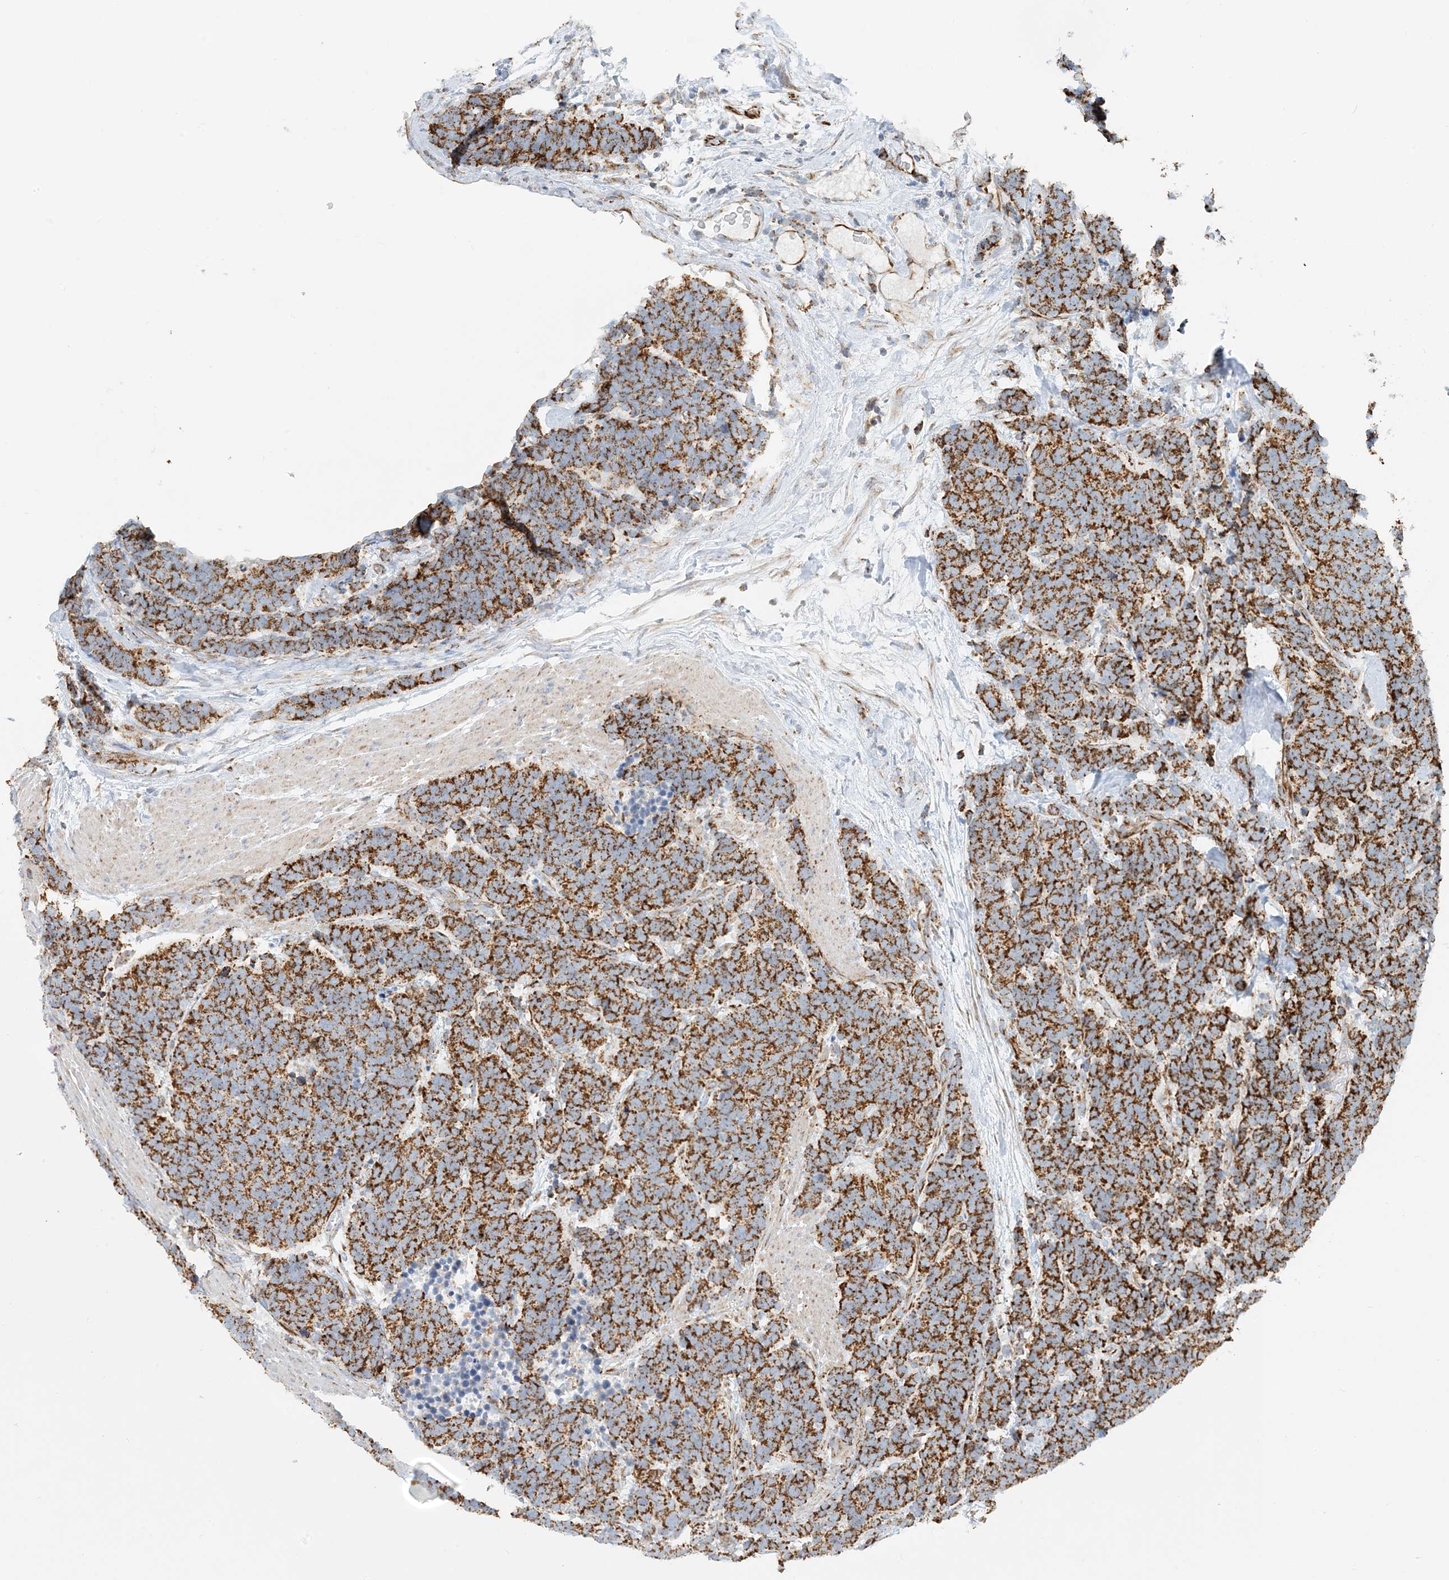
{"staining": {"intensity": "strong", "quantity": ">75%", "location": "cytoplasmic/membranous"}, "tissue": "carcinoid", "cell_type": "Tumor cells", "image_type": "cancer", "snomed": [{"axis": "morphology", "description": "Carcinoma, NOS"}, {"axis": "morphology", "description": "Carcinoid, malignant, NOS"}, {"axis": "topography", "description": "Urinary bladder"}], "caption": "This photomicrograph demonstrates carcinoid stained with immunohistochemistry (IHC) to label a protein in brown. The cytoplasmic/membranous of tumor cells show strong positivity for the protein. Nuclei are counter-stained blue.", "gene": "COA3", "patient": {"sex": "male", "age": 57}}